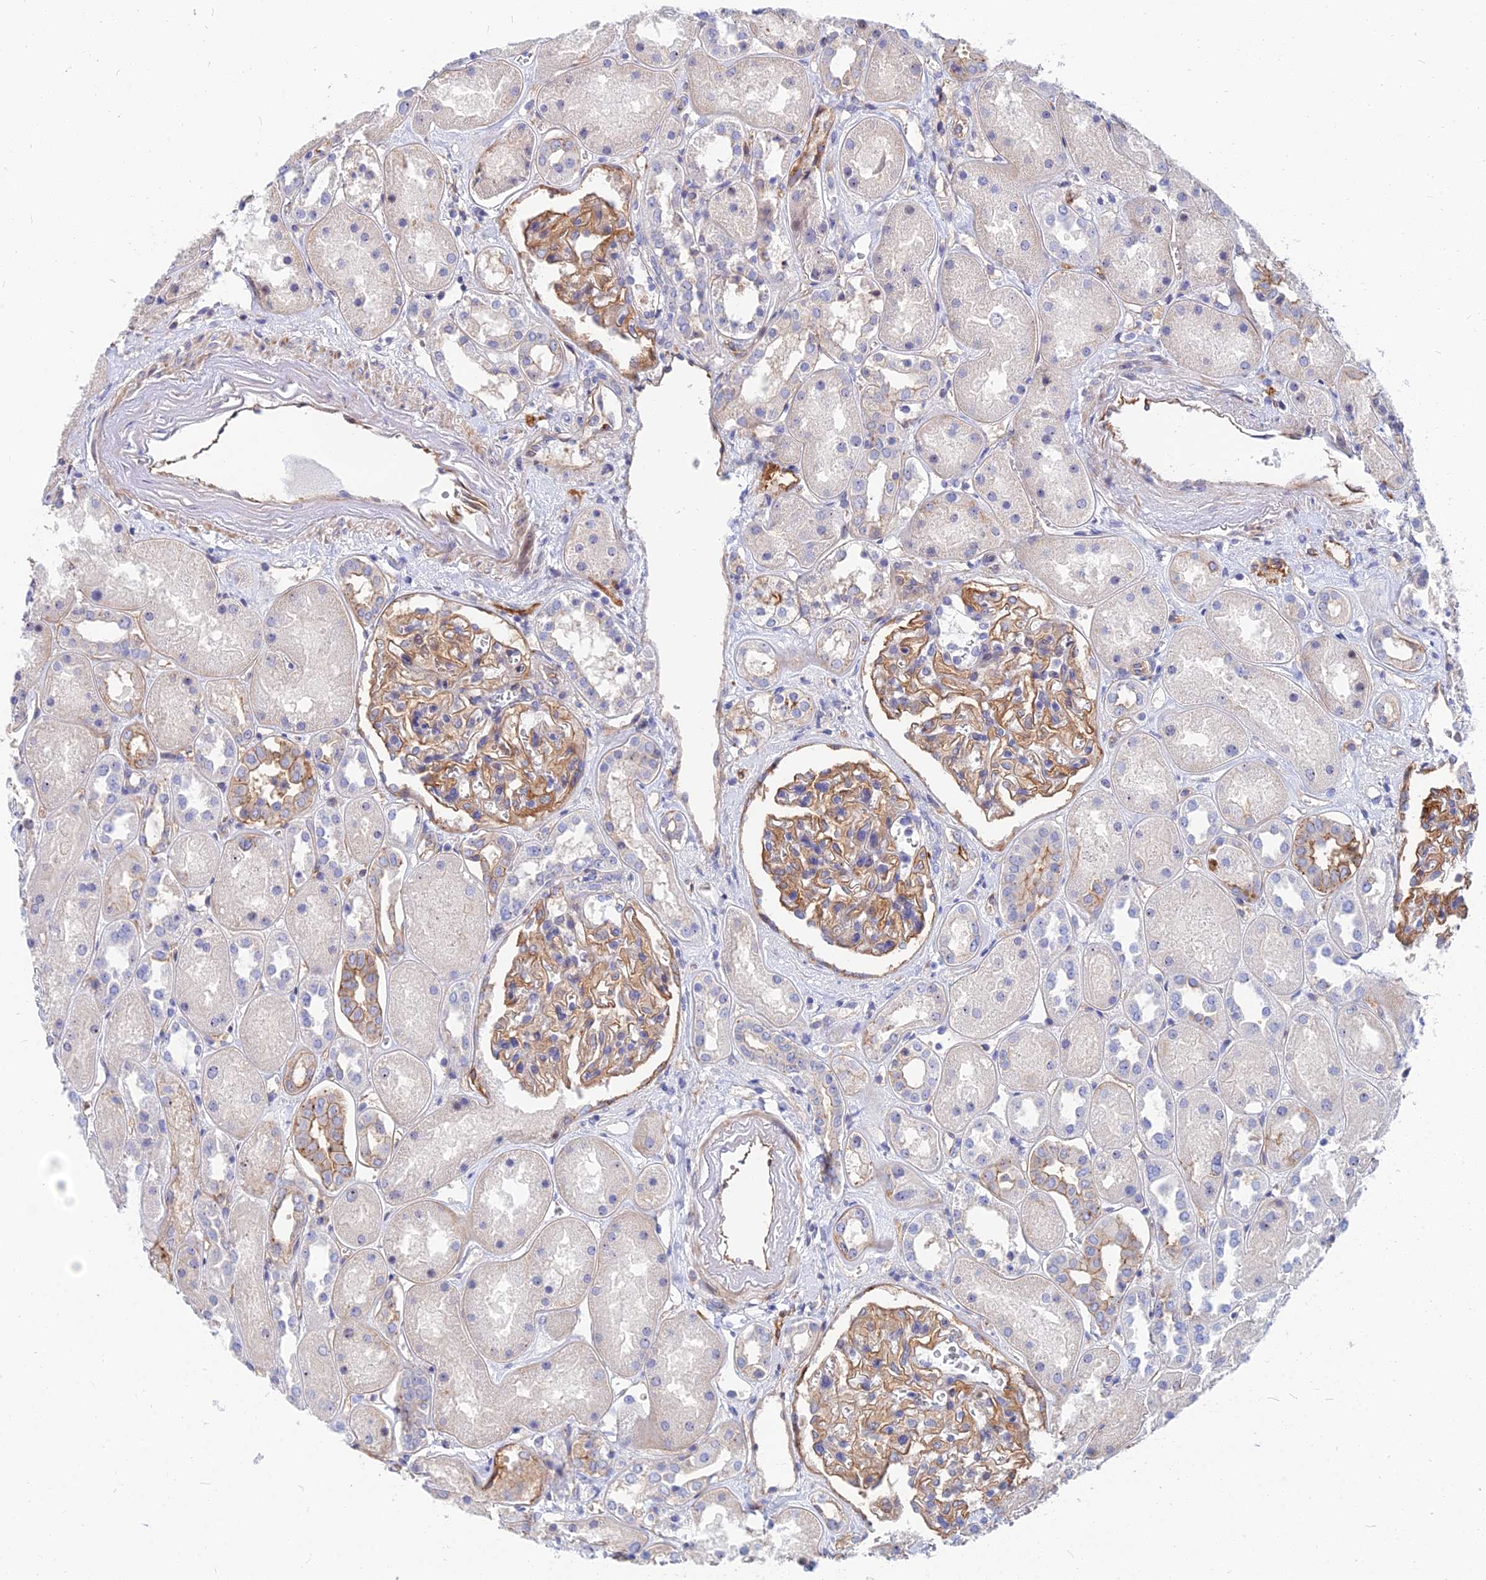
{"staining": {"intensity": "moderate", "quantity": "25%-75%", "location": "cytoplasmic/membranous"}, "tissue": "kidney", "cell_type": "Cells in glomeruli", "image_type": "normal", "snomed": [{"axis": "morphology", "description": "Normal tissue, NOS"}, {"axis": "topography", "description": "Kidney"}], "caption": "The image shows immunohistochemical staining of normal kidney. There is moderate cytoplasmic/membranous expression is identified in about 25%-75% of cells in glomeruli. Immunohistochemistry (ihc) stains the protein in brown and the nuclei are stained blue.", "gene": "TRIM43B", "patient": {"sex": "male", "age": 70}}